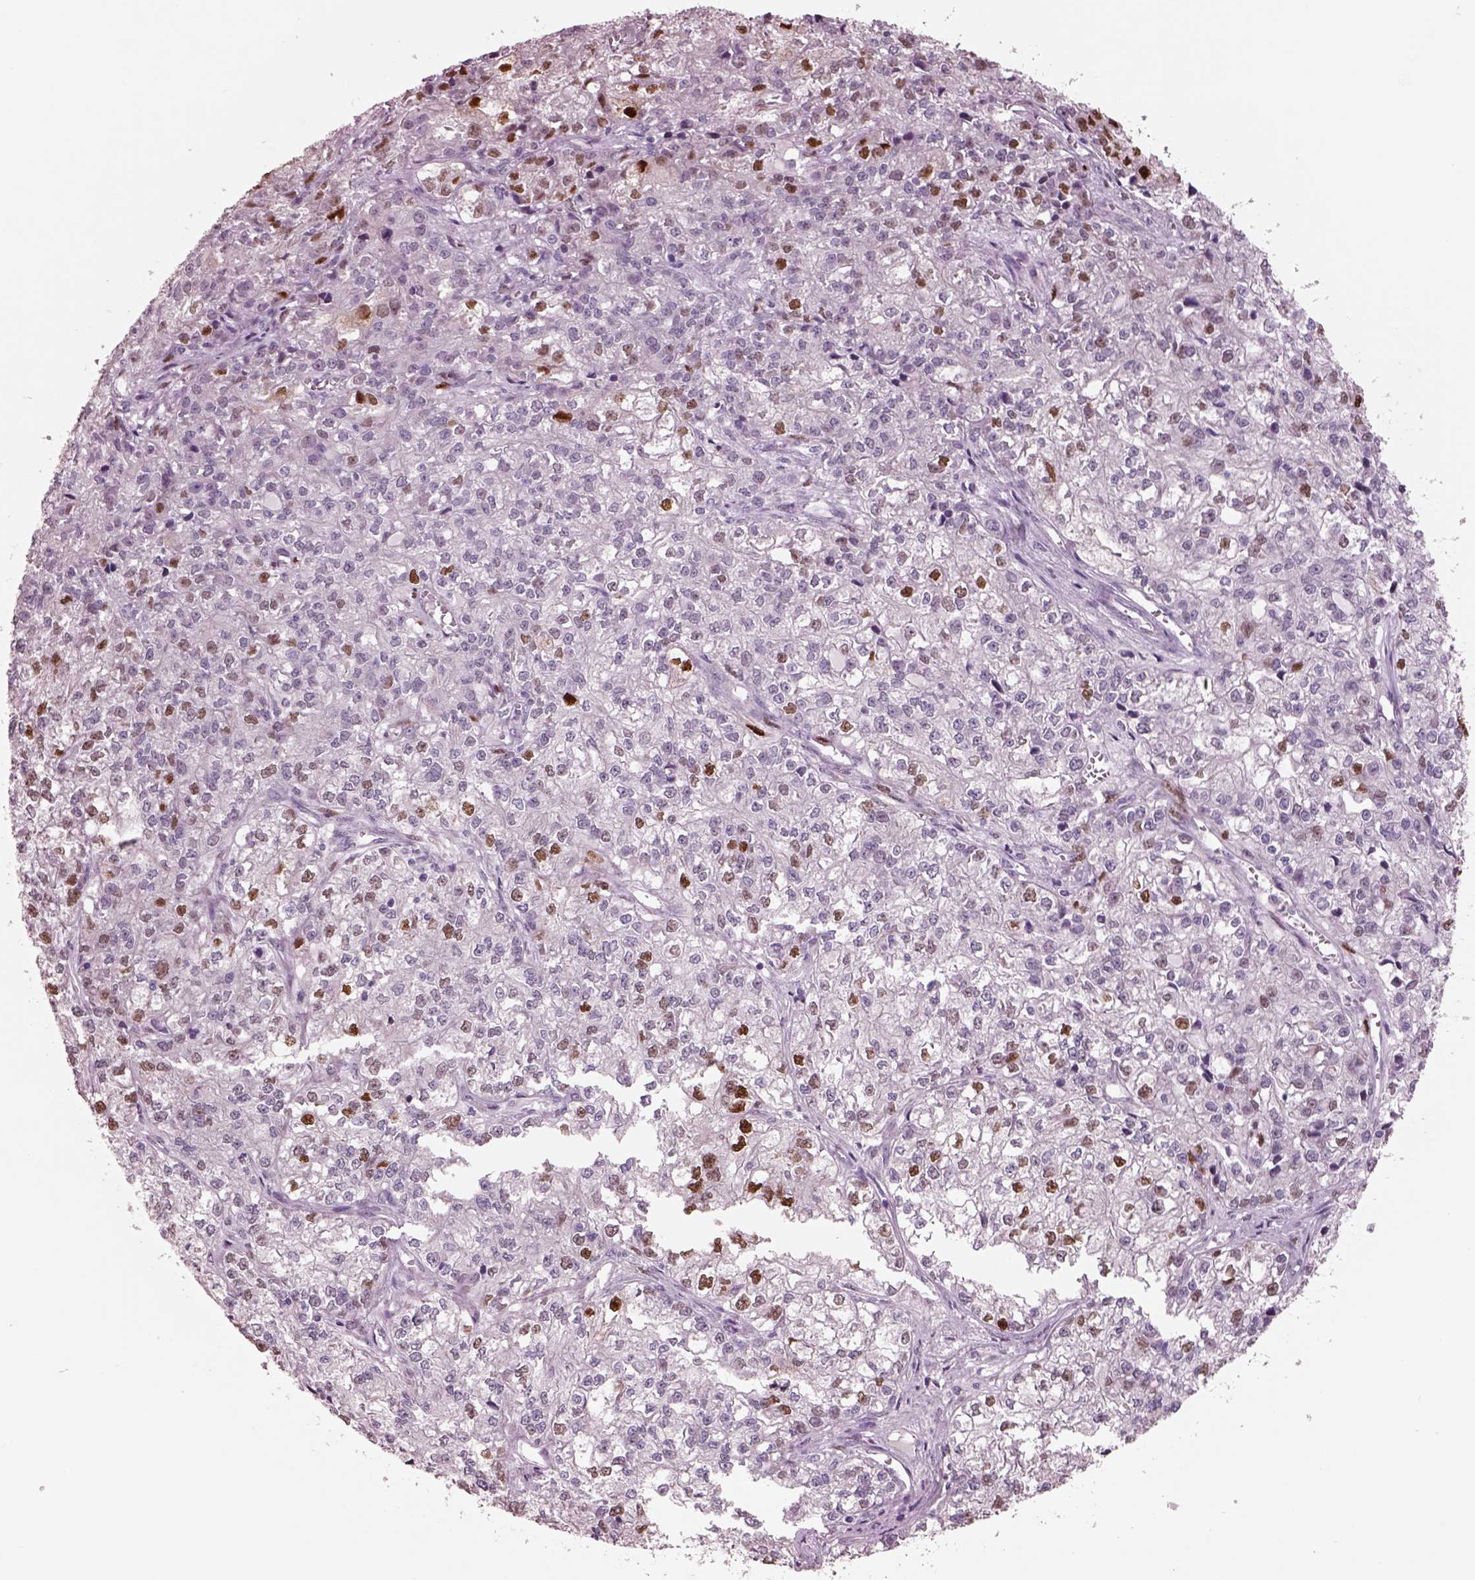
{"staining": {"intensity": "strong", "quantity": "<25%", "location": "nuclear"}, "tissue": "ovarian cancer", "cell_type": "Tumor cells", "image_type": "cancer", "snomed": [{"axis": "morphology", "description": "Carcinoma, endometroid"}, {"axis": "topography", "description": "Ovary"}], "caption": "An image of ovarian endometroid carcinoma stained for a protein reveals strong nuclear brown staining in tumor cells.", "gene": "SOX9", "patient": {"sex": "female", "age": 64}}